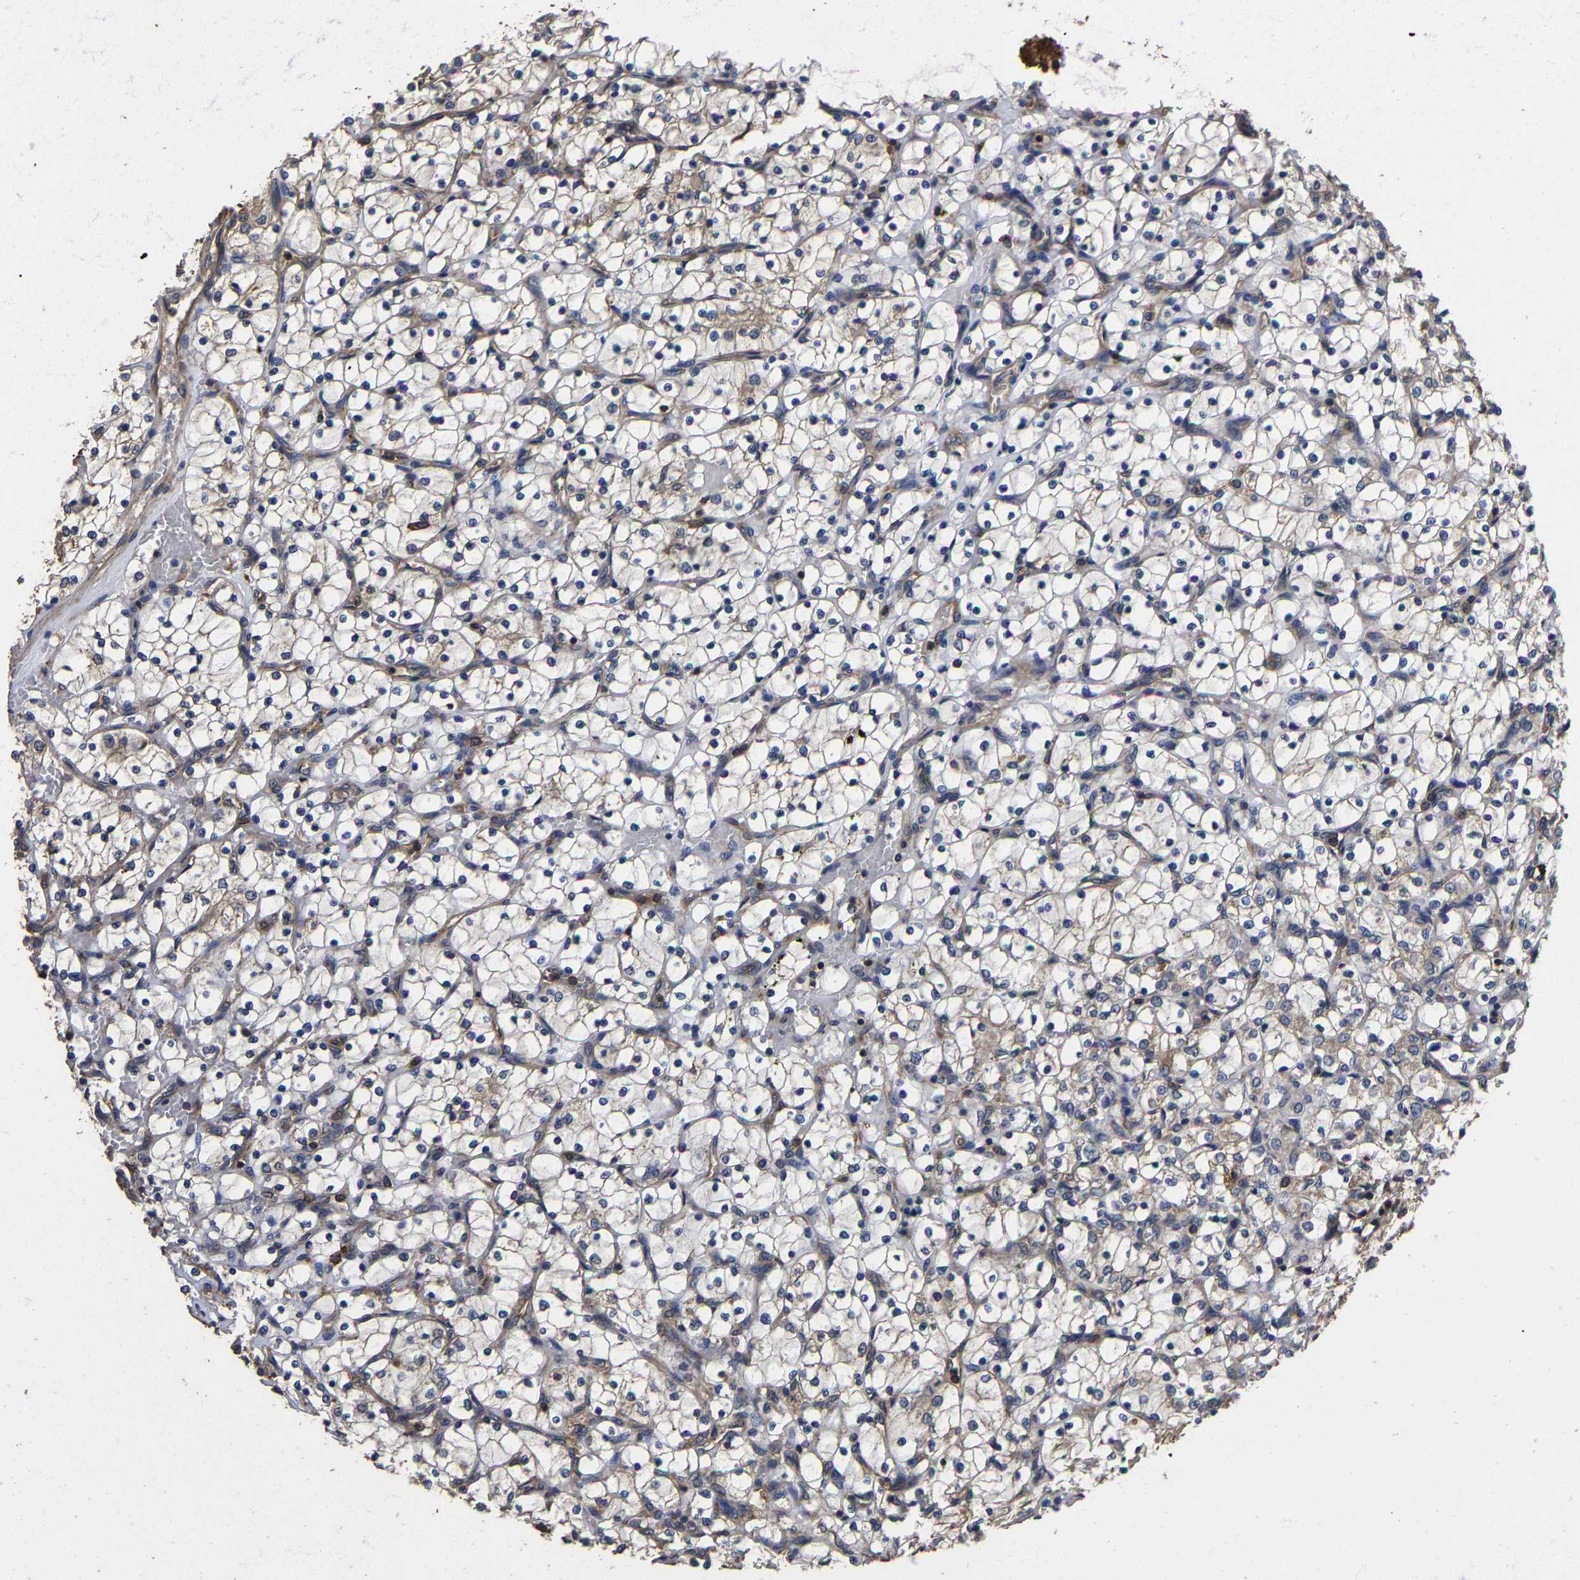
{"staining": {"intensity": "weak", "quantity": ">75%", "location": "cytoplasmic/membranous"}, "tissue": "renal cancer", "cell_type": "Tumor cells", "image_type": "cancer", "snomed": [{"axis": "morphology", "description": "Adenocarcinoma, NOS"}, {"axis": "topography", "description": "Kidney"}], "caption": "Weak cytoplasmic/membranous positivity for a protein is seen in about >75% of tumor cells of renal adenocarcinoma using immunohistochemistry.", "gene": "ITCH", "patient": {"sex": "female", "age": 69}}